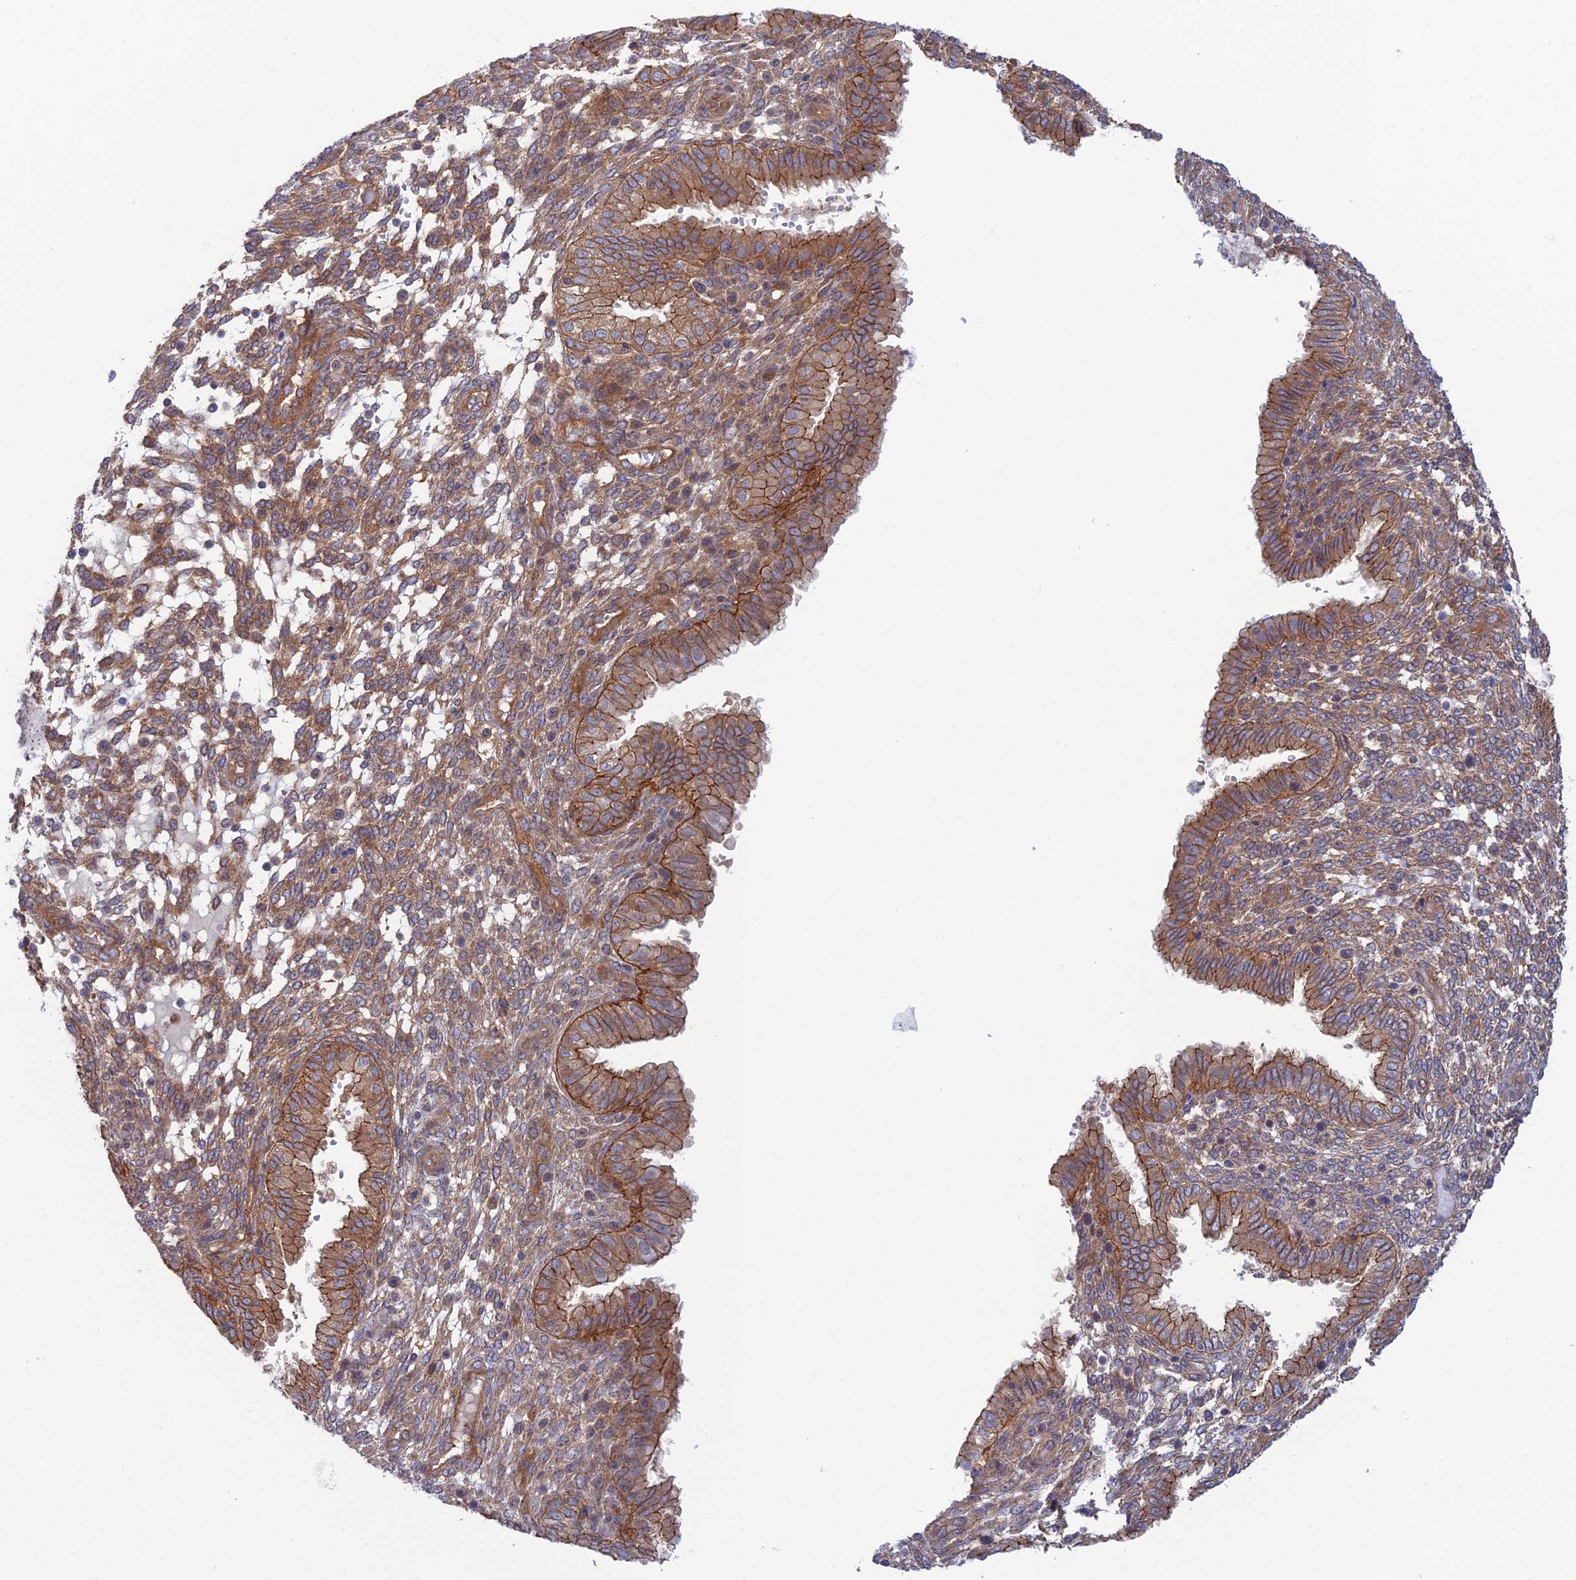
{"staining": {"intensity": "moderate", "quantity": "25%-75%", "location": "cytoplasmic/membranous"}, "tissue": "endometrium", "cell_type": "Cells in endometrial stroma", "image_type": "normal", "snomed": [{"axis": "morphology", "description": "Normal tissue, NOS"}, {"axis": "topography", "description": "Endometrium"}], "caption": "Approximately 25%-75% of cells in endometrial stroma in unremarkable human endometrium reveal moderate cytoplasmic/membranous protein expression as visualized by brown immunohistochemical staining.", "gene": "ABHD1", "patient": {"sex": "female", "age": 33}}